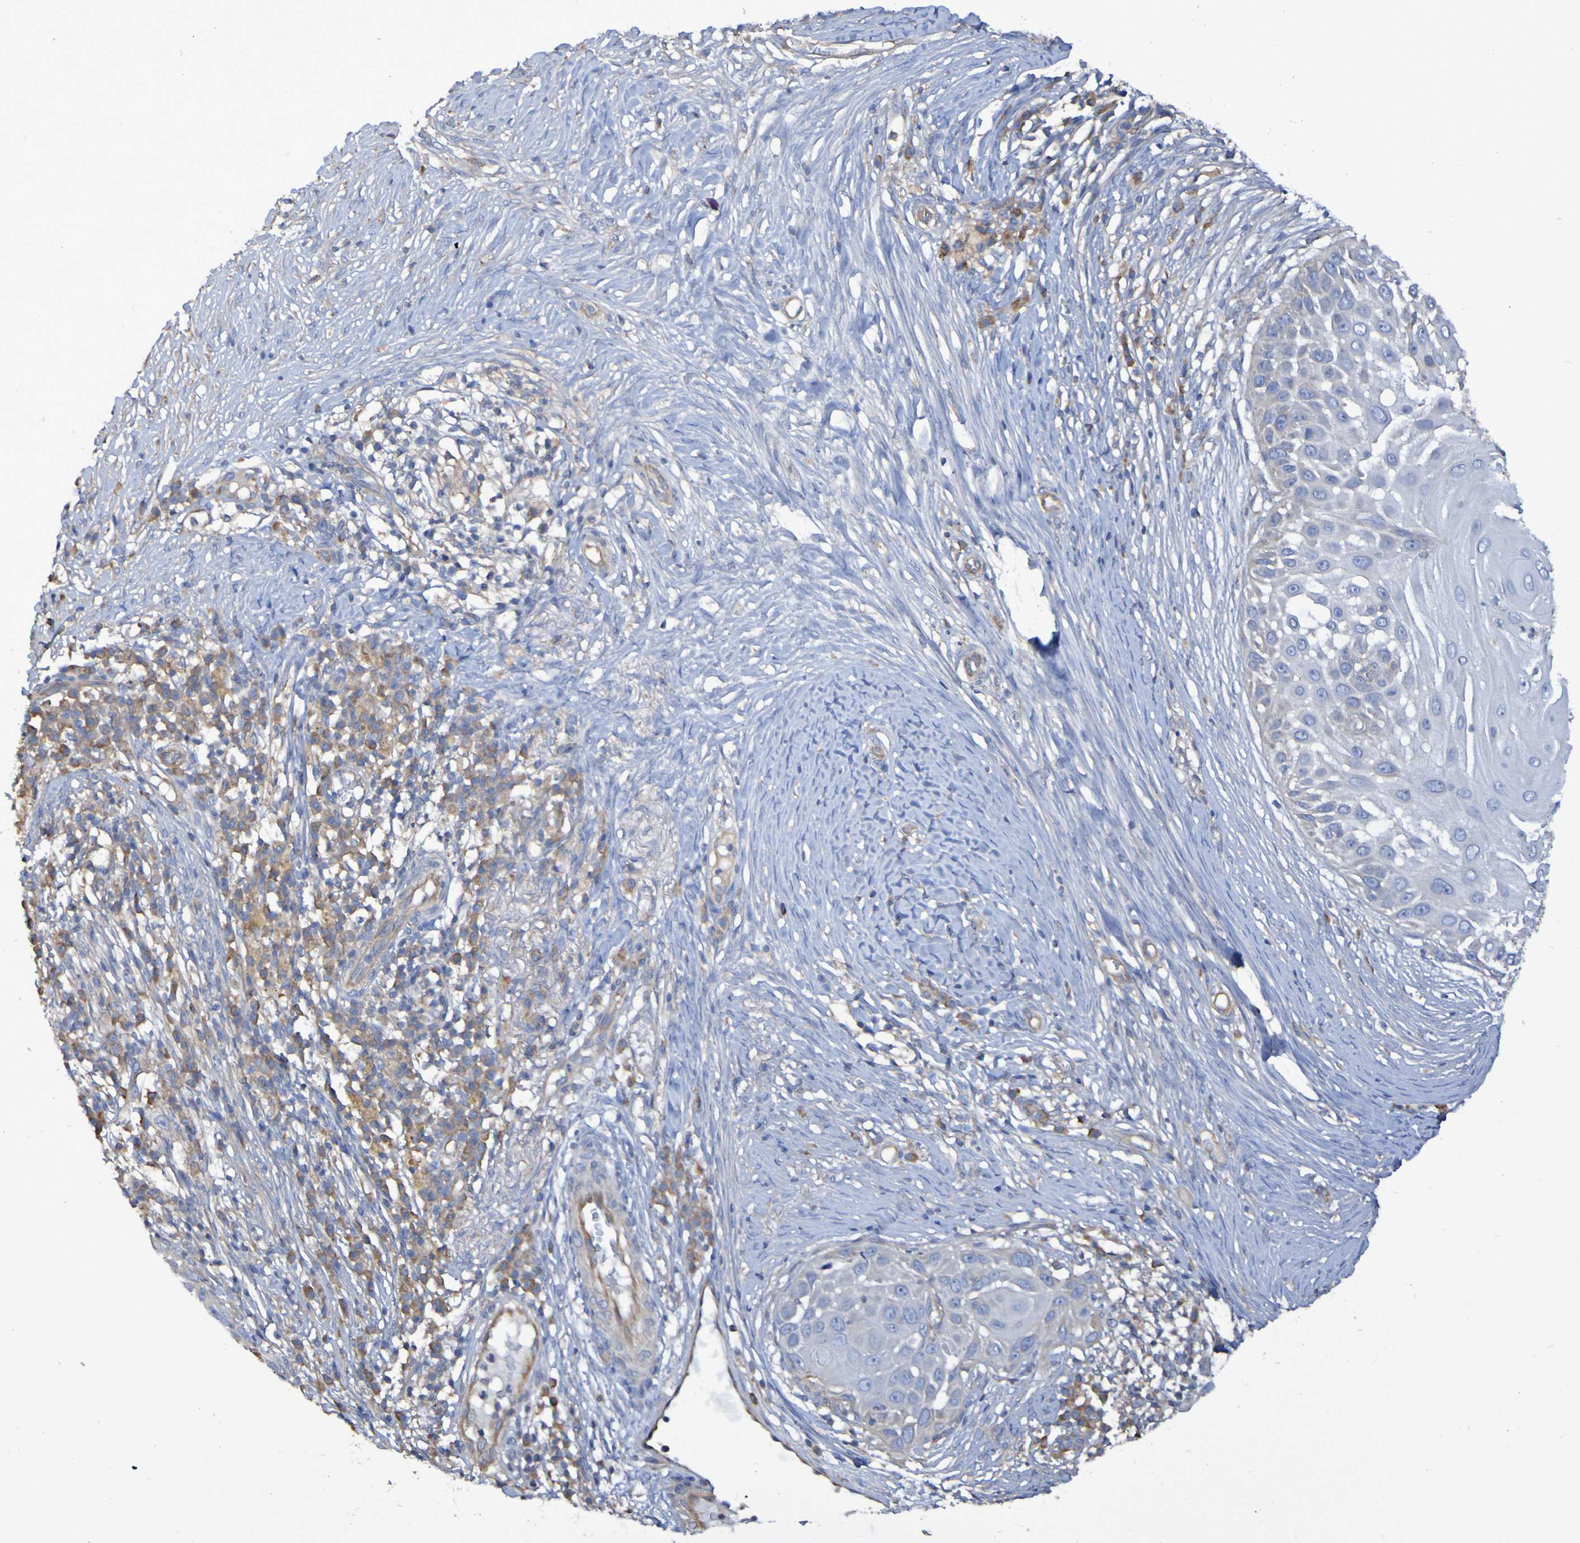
{"staining": {"intensity": "negative", "quantity": "none", "location": "none"}, "tissue": "skin cancer", "cell_type": "Tumor cells", "image_type": "cancer", "snomed": [{"axis": "morphology", "description": "Squamous cell carcinoma, NOS"}, {"axis": "topography", "description": "Skin"}], "caption": "A micrograph of skin squamous cell carcinoma stained for a protein displays no brown staining in tumor cells.", "gene": "SYNJ1", "patient": {"sex": "female", "age": 44}}